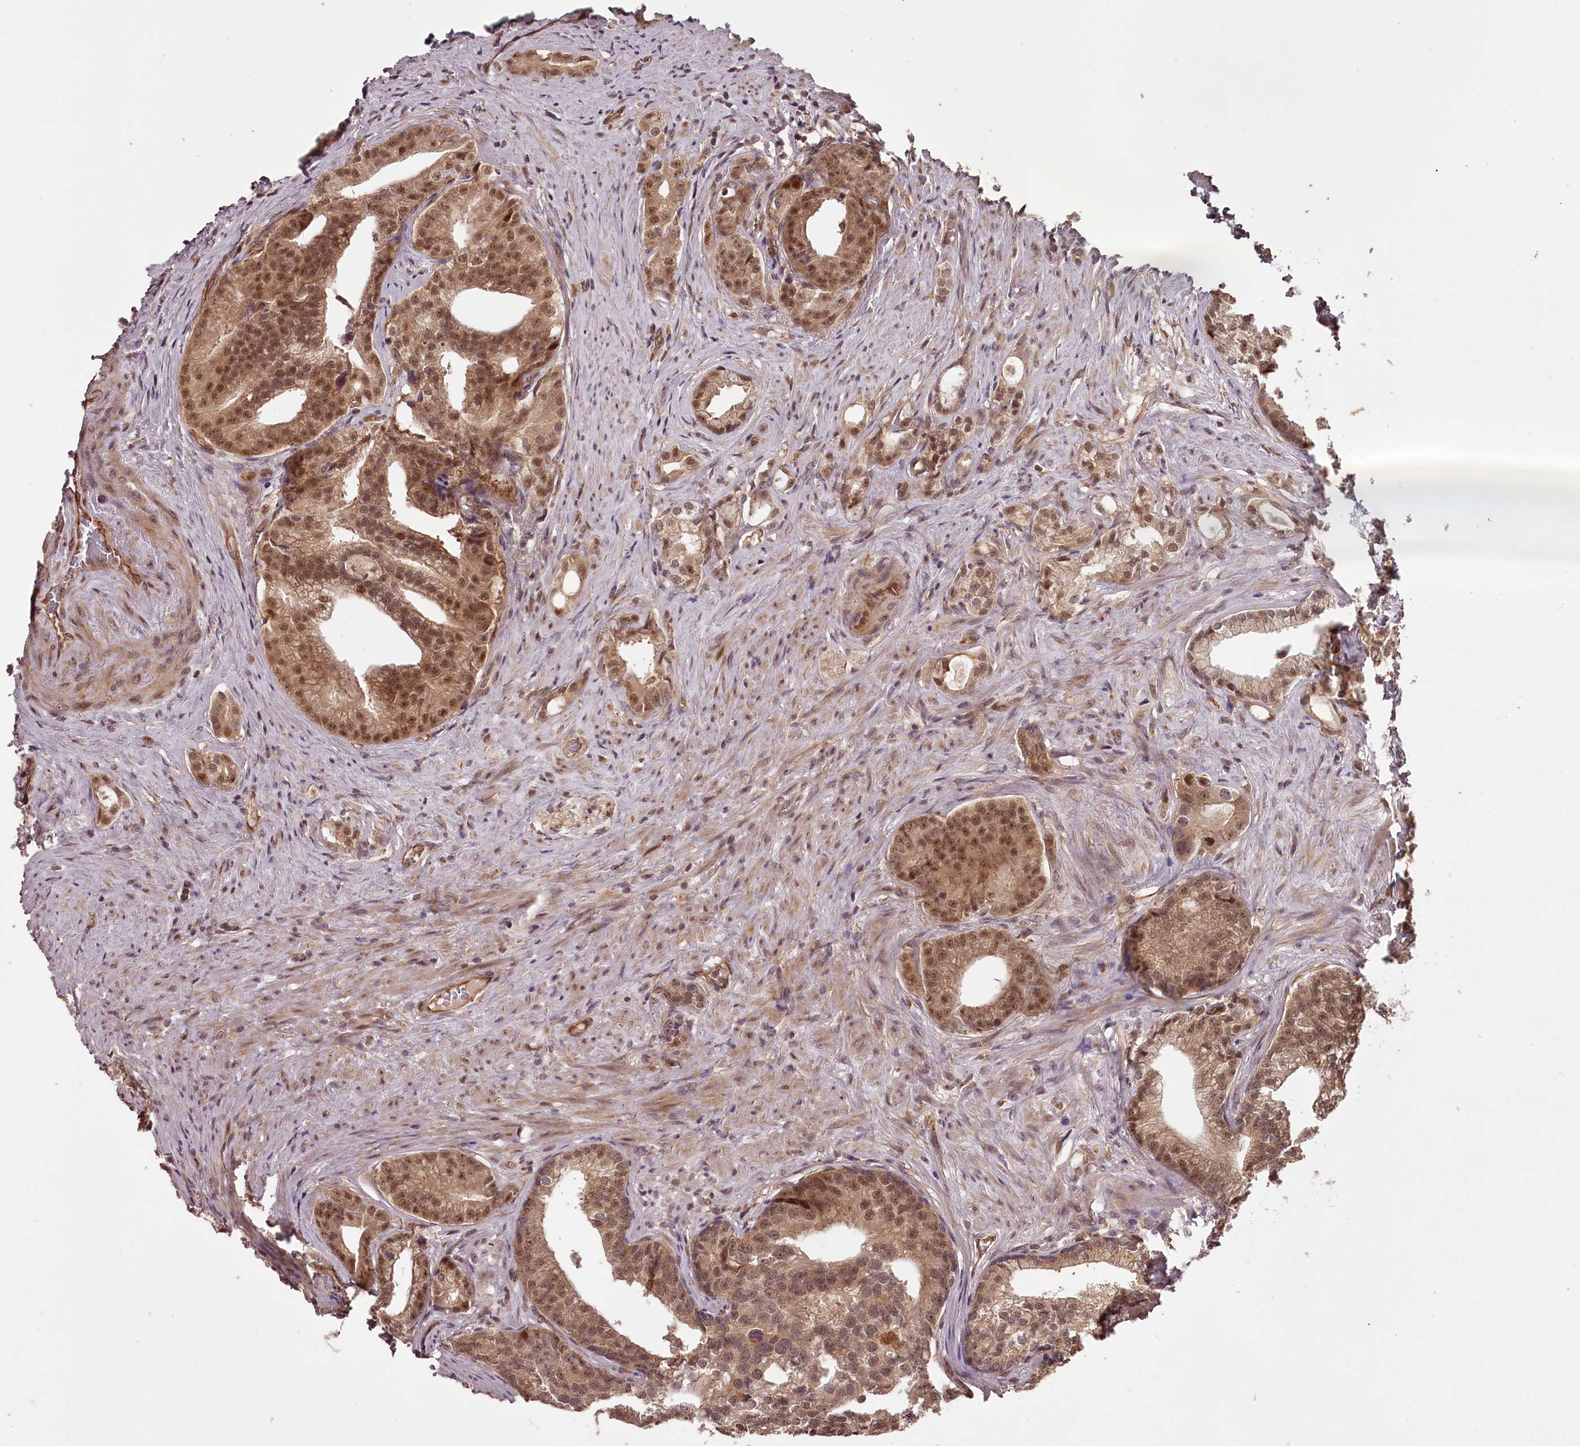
{"staining": {"intensity": "moderate", "quantity": ">75%", "location": "cytoplasmic/membranous,nuclear"}, "tissue": "prostate cancer", "cell_type": "Tumor cells", "image_type": "cancer", "snomed": [{"axis": "morphology", "description": "Adenocarcinoma, Low grade"}, {"axis": "topography", "description": "Prostate"}], "caption": "The micrograph displays staining of prostate cancer, revealing moderate cytoplasmic/membranous and nuclear protein expression (brown color) within tumor cells.", "gene": "MAML3", "patient": {"sex": "male", "age": 71}}